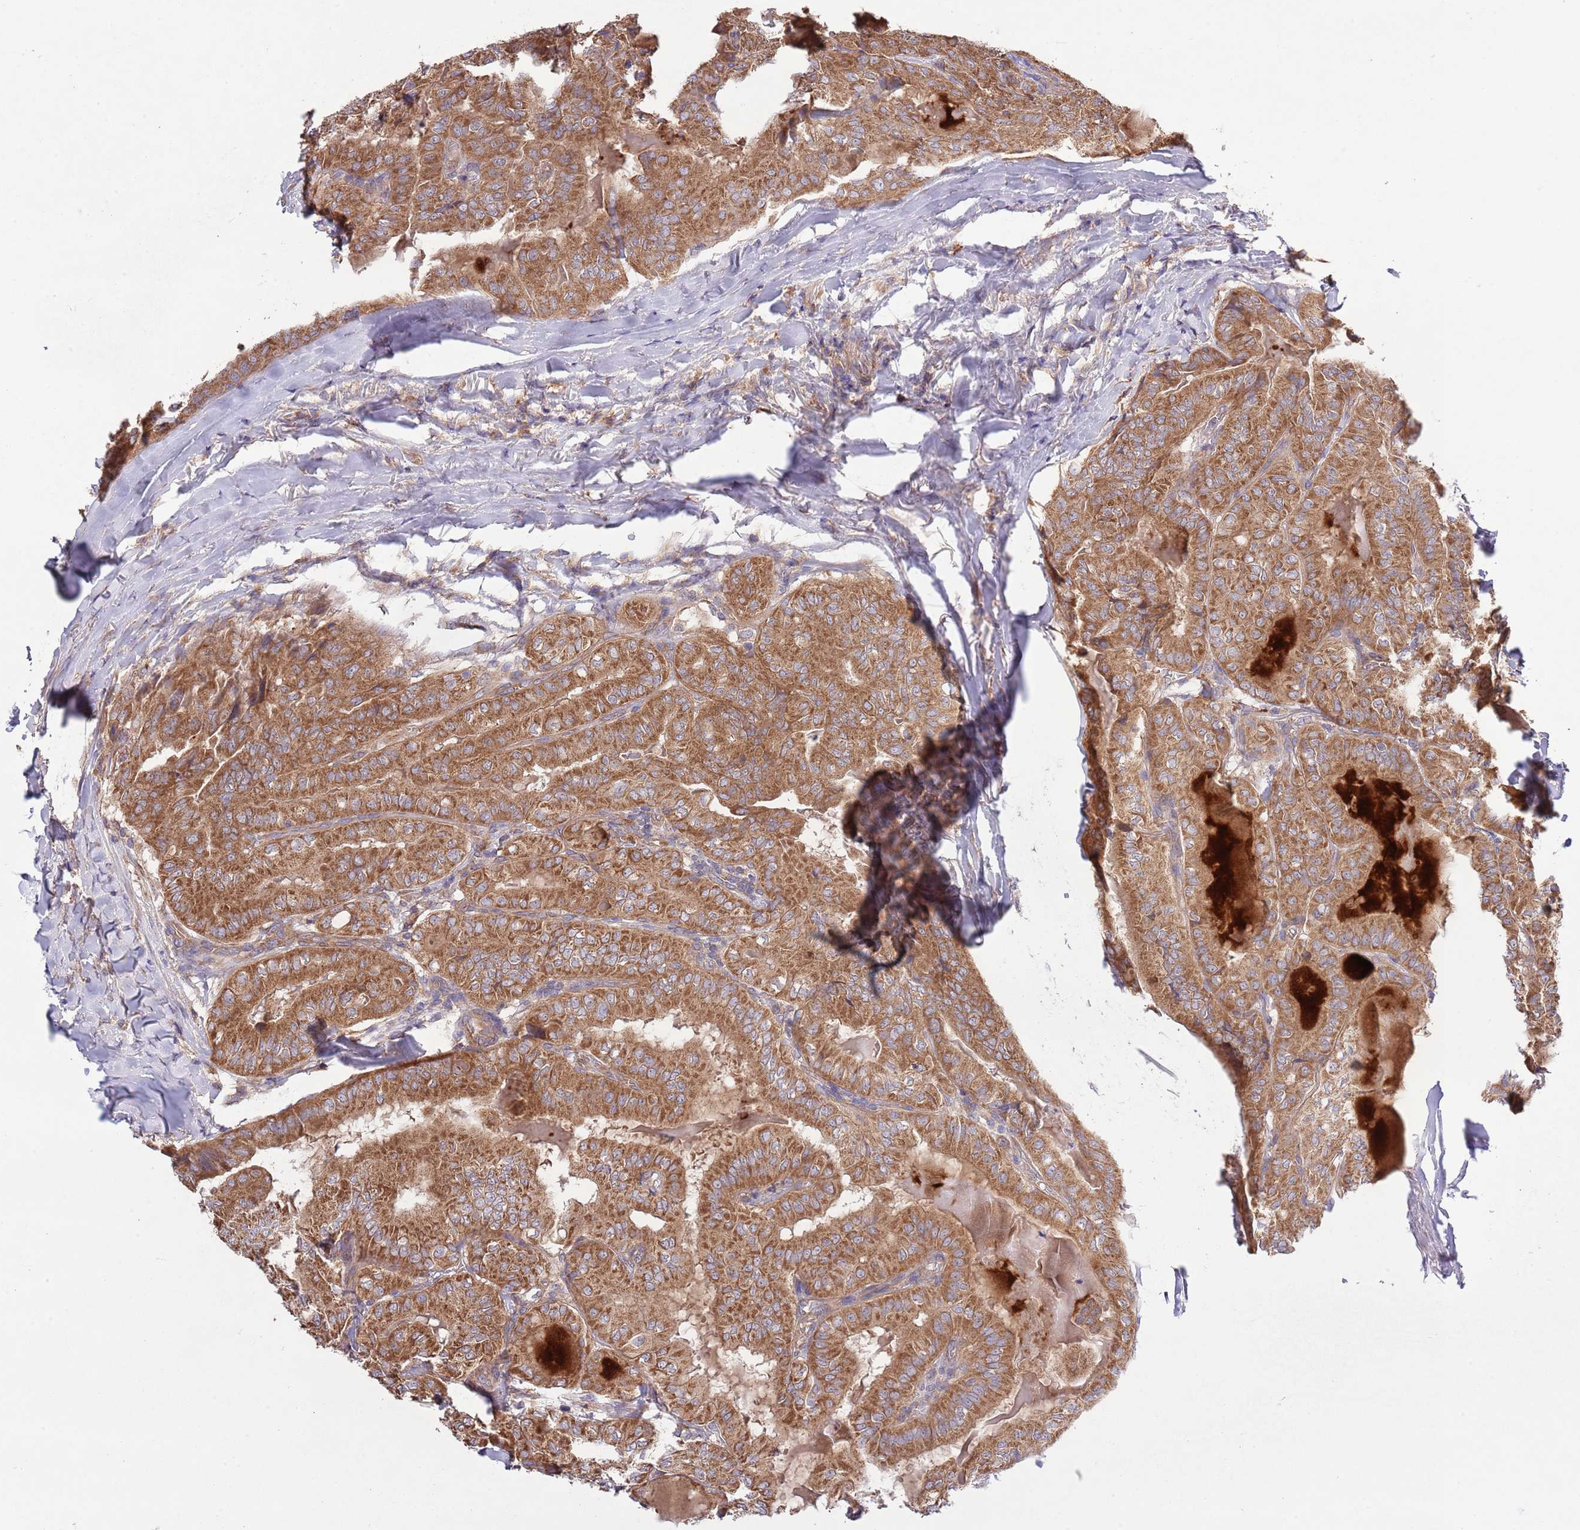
{"staining": {"intensity": "strong", "quantity": ">75%", "location": "cytoplasmic/membranous"}, "tissue": "thyroid cancer", "cell_type": "Tumor cells", "image_type": "cancer", "snomed": [{"axis": "morphology", "description": "Papillary adenocarcinoma, NOS"}, {"axis": "topography", "description": "Thyroid gland"}], "caption": "Immunohistochemical staining of human thyroid cancer (papillary adenocarcinoma) demonstrates high levels of strong cytoplasmic/membranous positivity in about >75% of tumor cells.", "gene": "MFNG", "patient": {"sex": "female", "age": 68}}